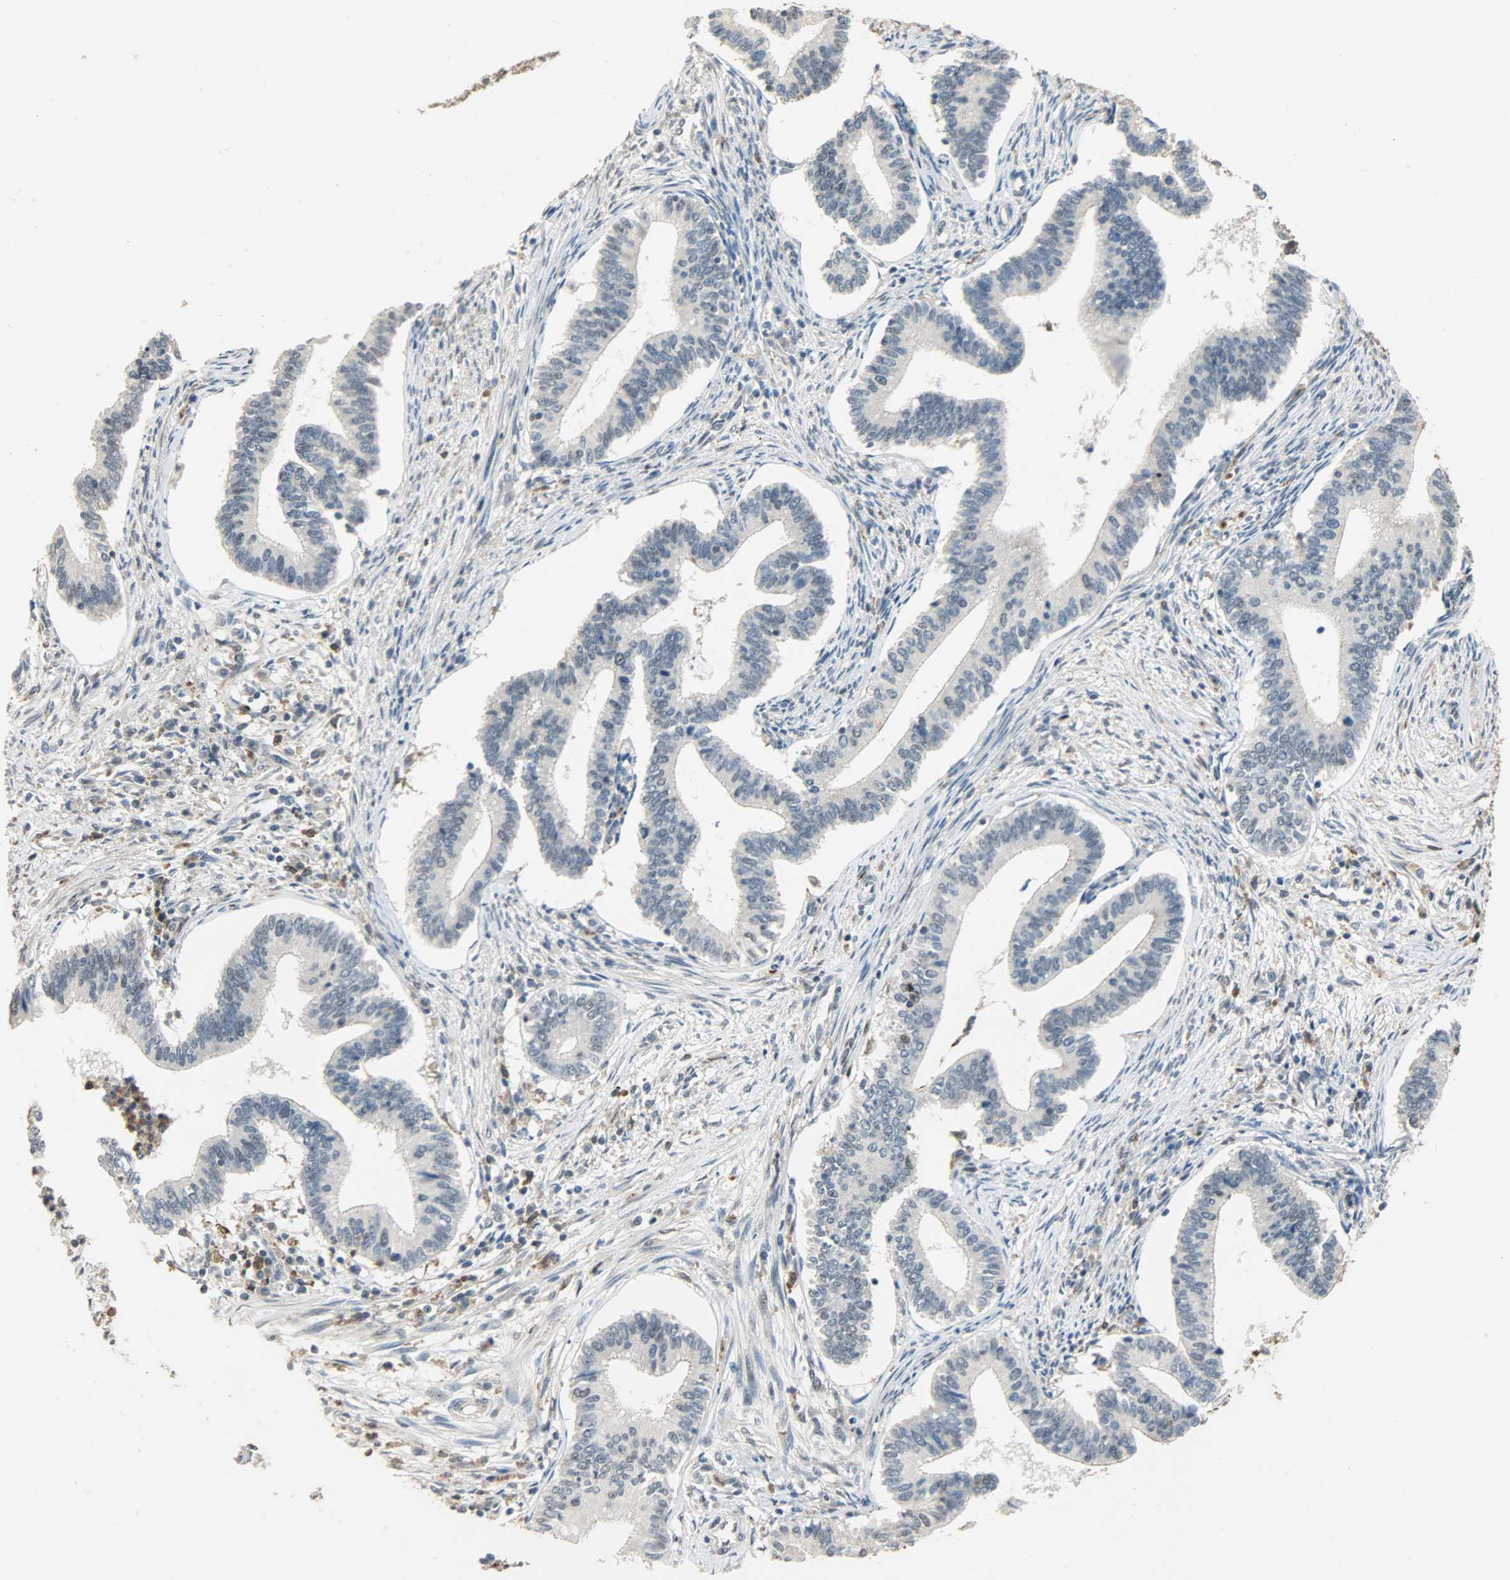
{"staining": {"intensity": "negative", "quantity": "none", "location": "none"}, "tissue": "cervical cancer", "cell_type": "Tumor cells", "image_type": "cancer", "snomed": [{"axis": "morphology", "description": "Adenocarcinoma, NOS"}, {"axis": "topography", "description": "Cervix"}], "caption": "Tumor cells show no significant positivity in cervical cancer.", "gene": "SKAP2", "patient": {"sex": "female", "age": 36}}